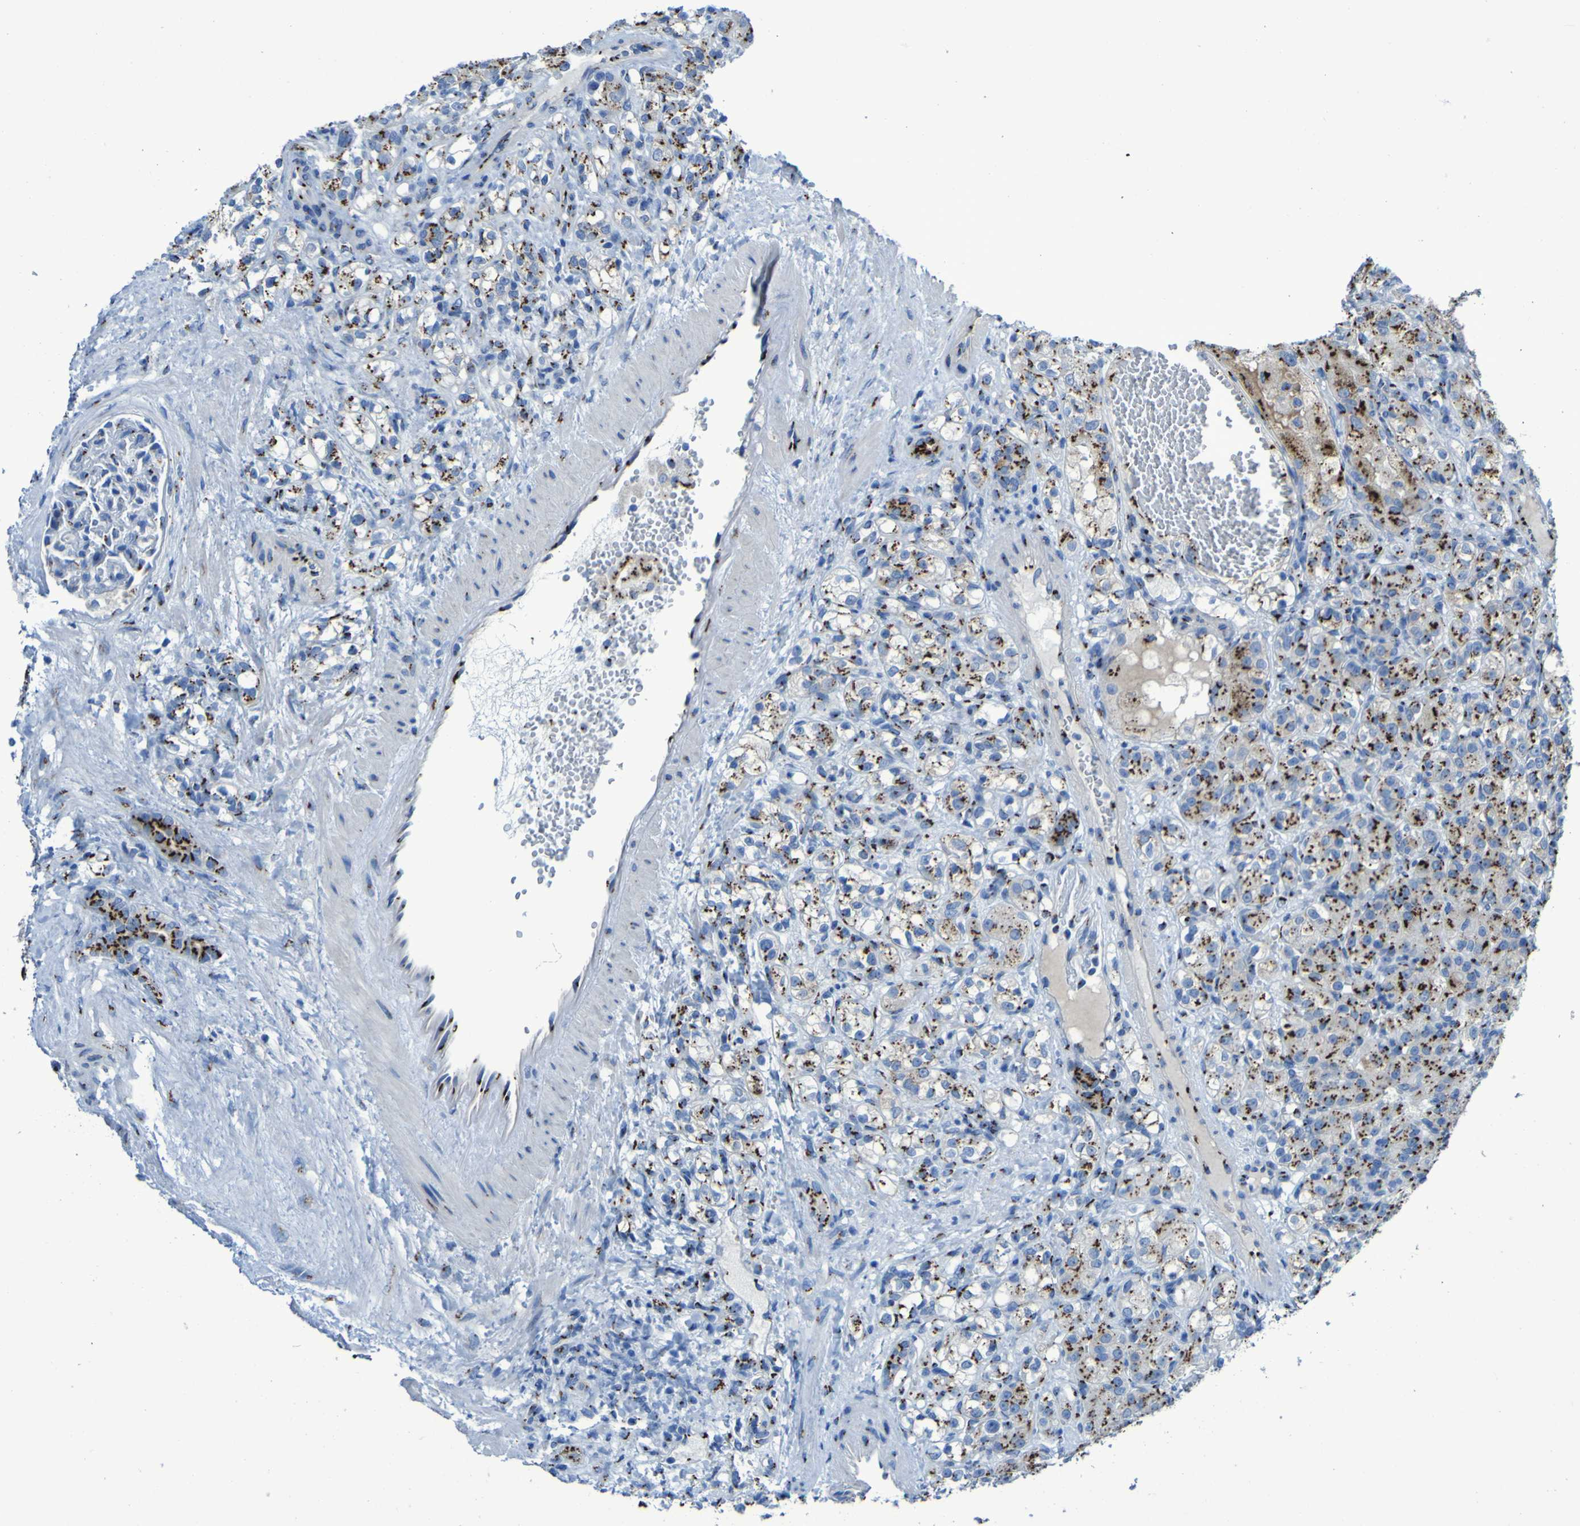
{"staining": {"intensity": "strong", "quantity": ">75%", "location": "cytoplasmic/membranous"}, "tissue": "renal cancer", "cell_type": "Tumor cells", "image_type": "cancer", "snomed": [{"axis": "morphology", "description": "Adenocarcinoma, NOS"}, {"axis": "topography", "description": "Kidney"}], "caption": "An image of adenocarcinoma (renal) stained for a protein demonstrates strong cytoplasmic/membranous brown staining in tumor cells.", "gene": "GOLM1", "patient": {"sex": "male", "age": 61}}